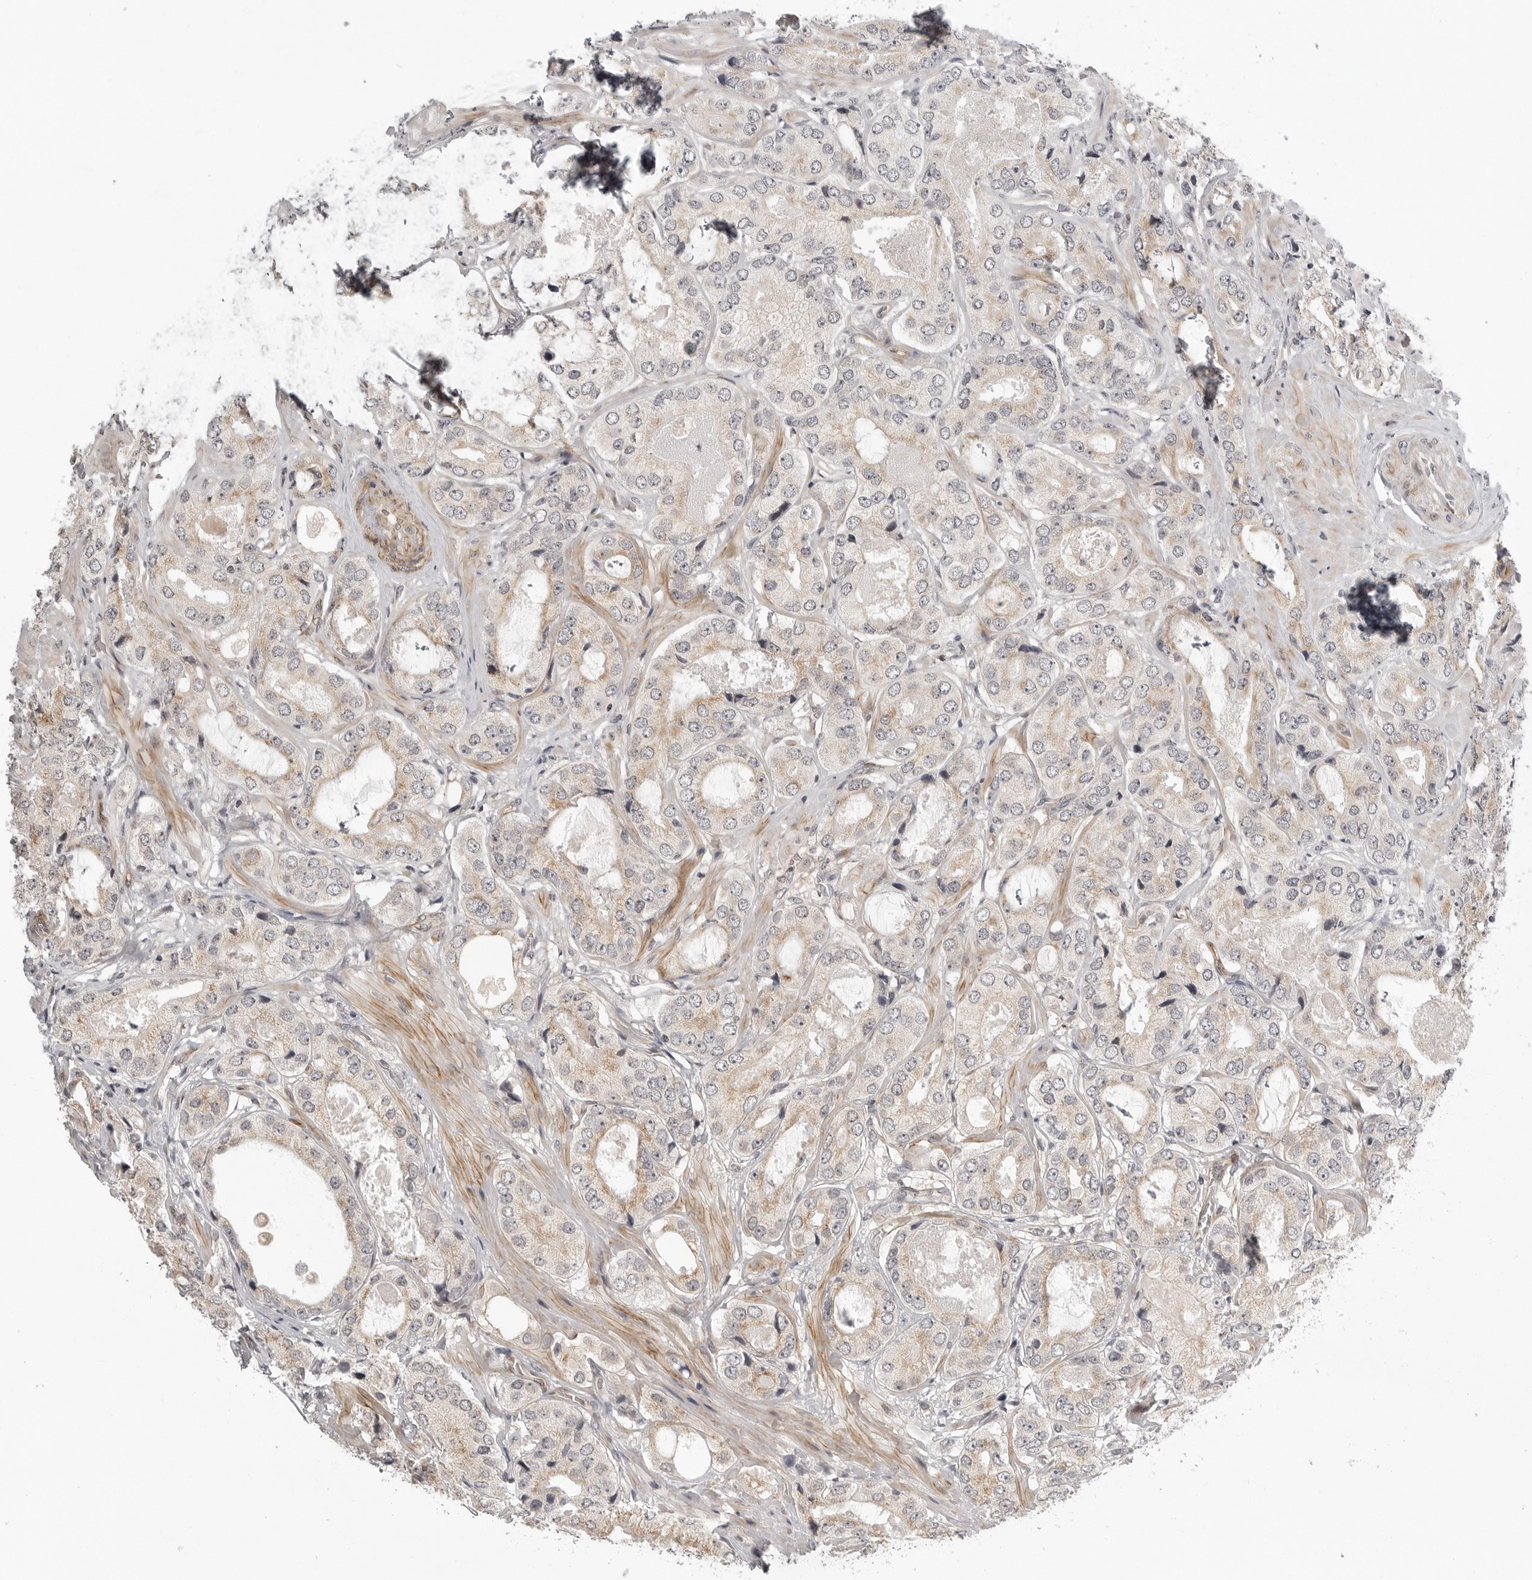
{"staining": {"intensity": "moderate", "quantity": "<25%", "location": "cytoplasmic/membranous"}, "tissue": "prostate cancer", "cell_type": "Tumor cells", "image_type": "cancer", "snomed": [{"axis": "morphology", "description": "Adenocarcinoma, High grade"}, {"axis": "topography", "description": "Prostate"}], "caption": "Immunohistochemistry of prostate high-grade adenocarcinoma displays low levels of moderate cytoplasmic/membranous expression in about <25% of tumor cells. The protein is stained brown, and the nuclei are stained in blue (DAB (3,3'-diaminobenzidine) IHC with brightfield microscopy, high magnification).", "gene": "TUT4", "patient": {"sex": "male", "age": 59}}